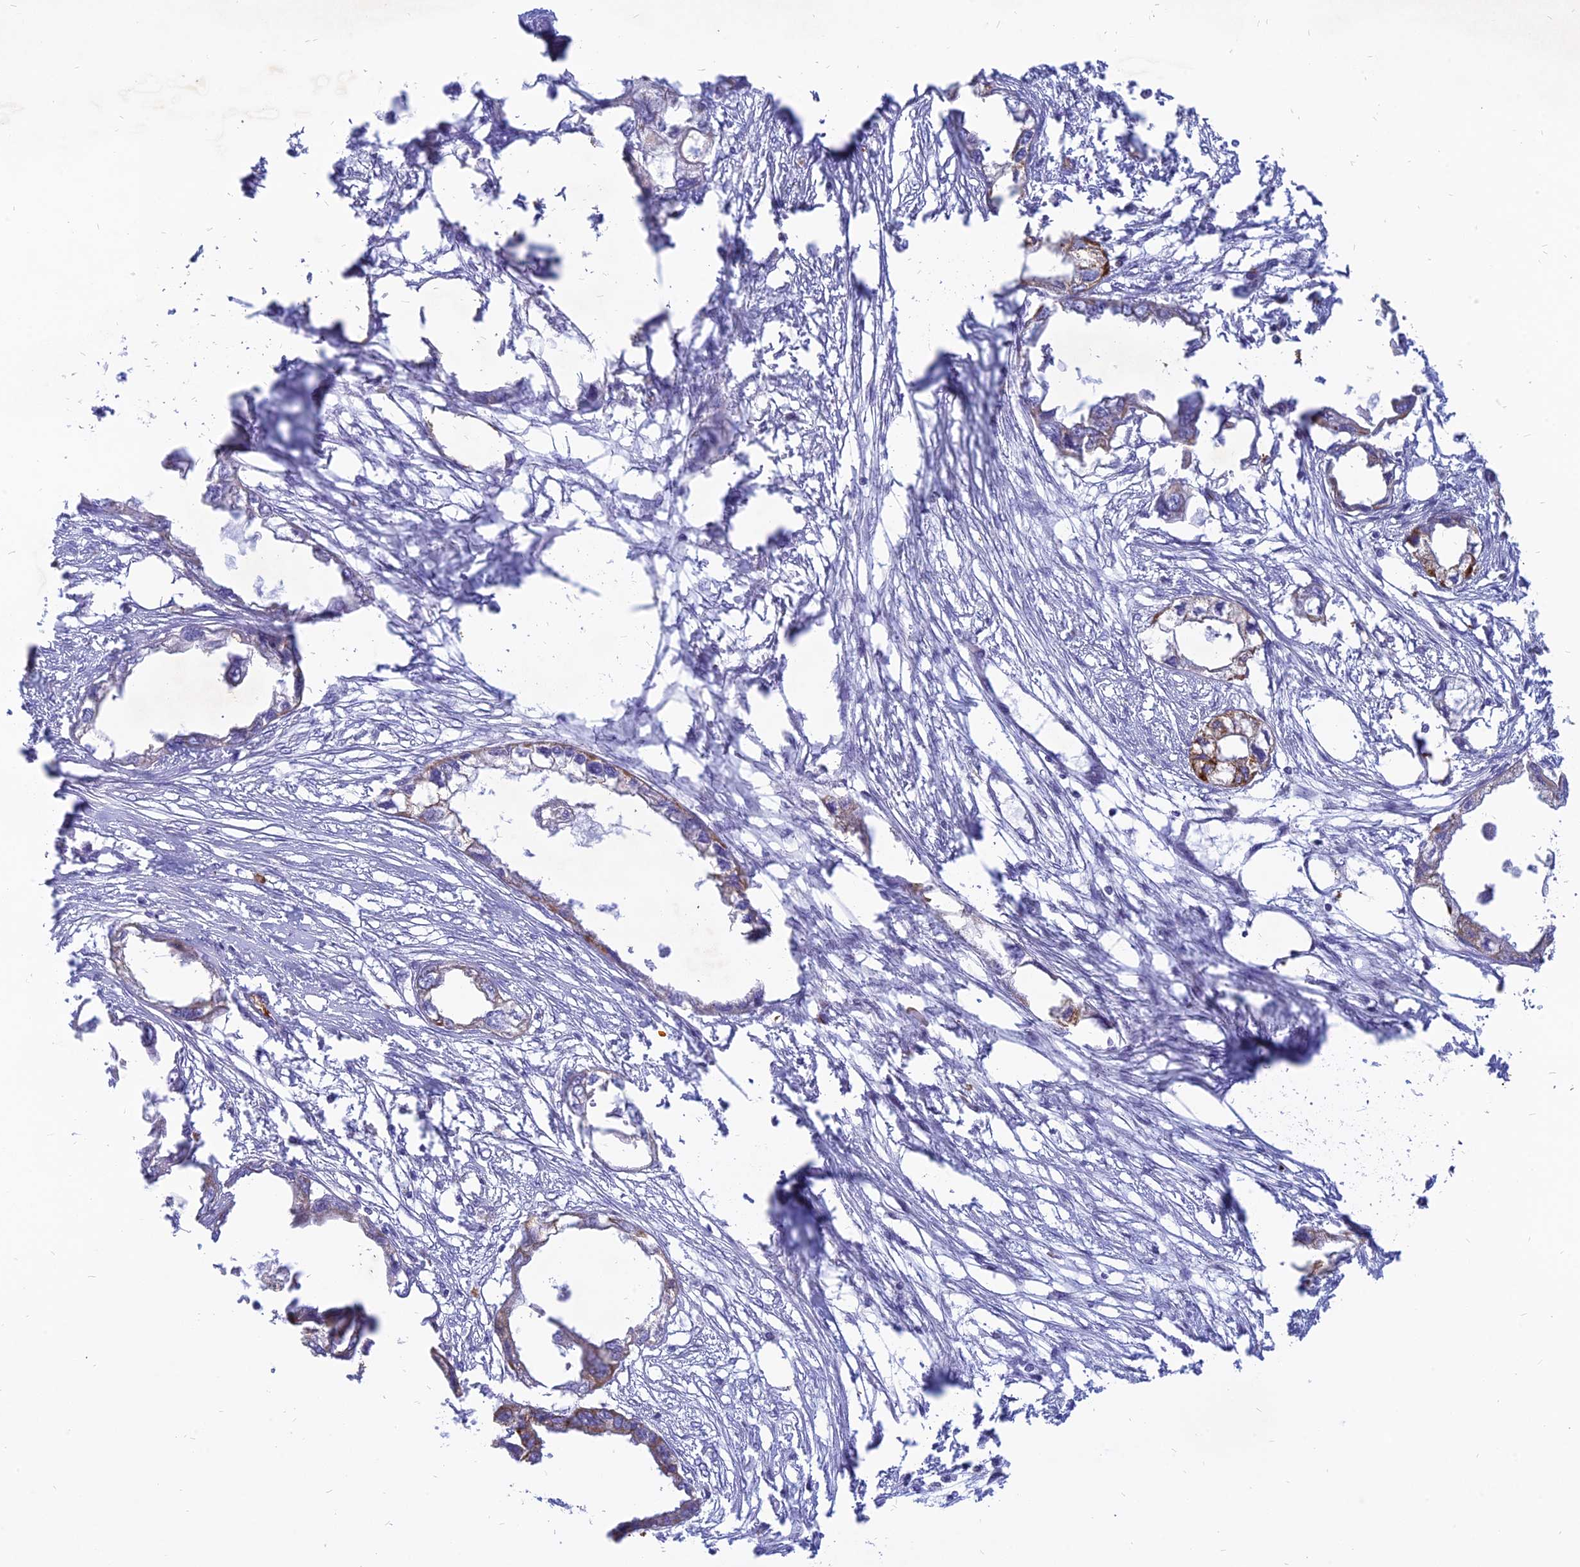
{"staining": {"intensity": "weak", "quantity": "<25%", "location": "cytoplasmic/membranous"}, "tissue": "endometrial cancer", "cell_type": "Tumor cells", "image_type": "cancer", "snomed": [{"axis": "morphology", "description": "Adenocarcinoma, NOS"}, {"axis": "morphology", "description": "Adenocarcinoma, metastatic, NOS"}, {"axis": "topography", "description": "Adipose tissue"}, {"axis": "topography", "description": "Endometrium"}], "caption": "DAB immunohistochemical staining of endometrial metastatic adenocarcinoma displays no significant positivity in tumor cells.", "gene": "HHAT", "patient": {"sex": "female", "age": 67}}